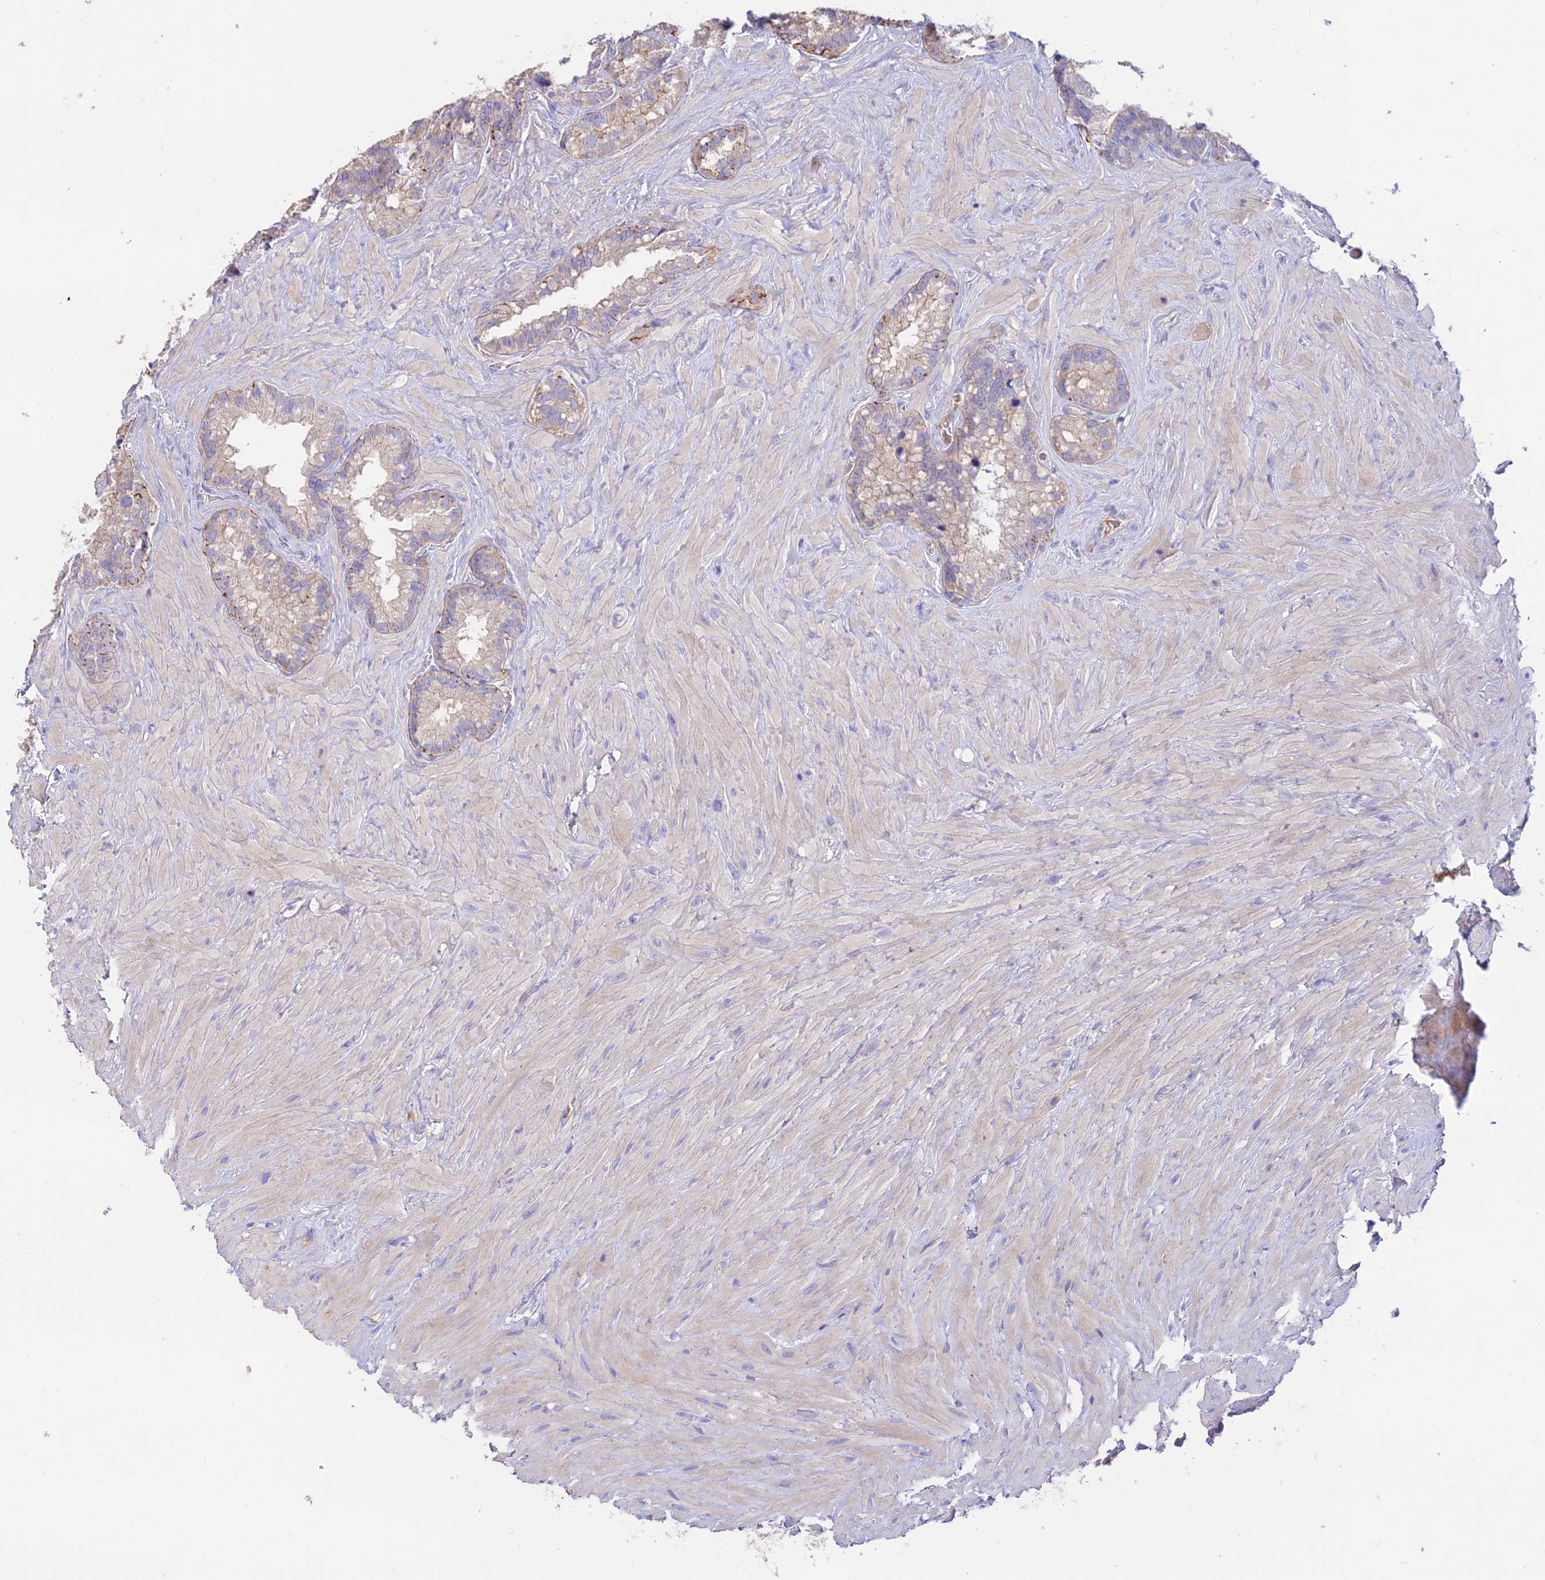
{"staining": {"intensity": "weak", "quantity": "<25%", "location": "cytoplasmic/membranous"}, "tissue": "seminal vesicle", "cell_type": "Glandular cells", "image_type": "normal", "snomed": [{"axis": "morphology", "description": "Normal tissue, NOS"}, {"axis": "topography", "description": "Prostate"}, {"axis": "topography", "description": "Seminal veicle"}], "caption": "Immunohistochemistry image of normal human seminal vesicle stained for a protein (brown), which demonstrates no positivity in glandular cells.", "gene": "NLRP9", "patient": {"sex": "male", "age": 68}}